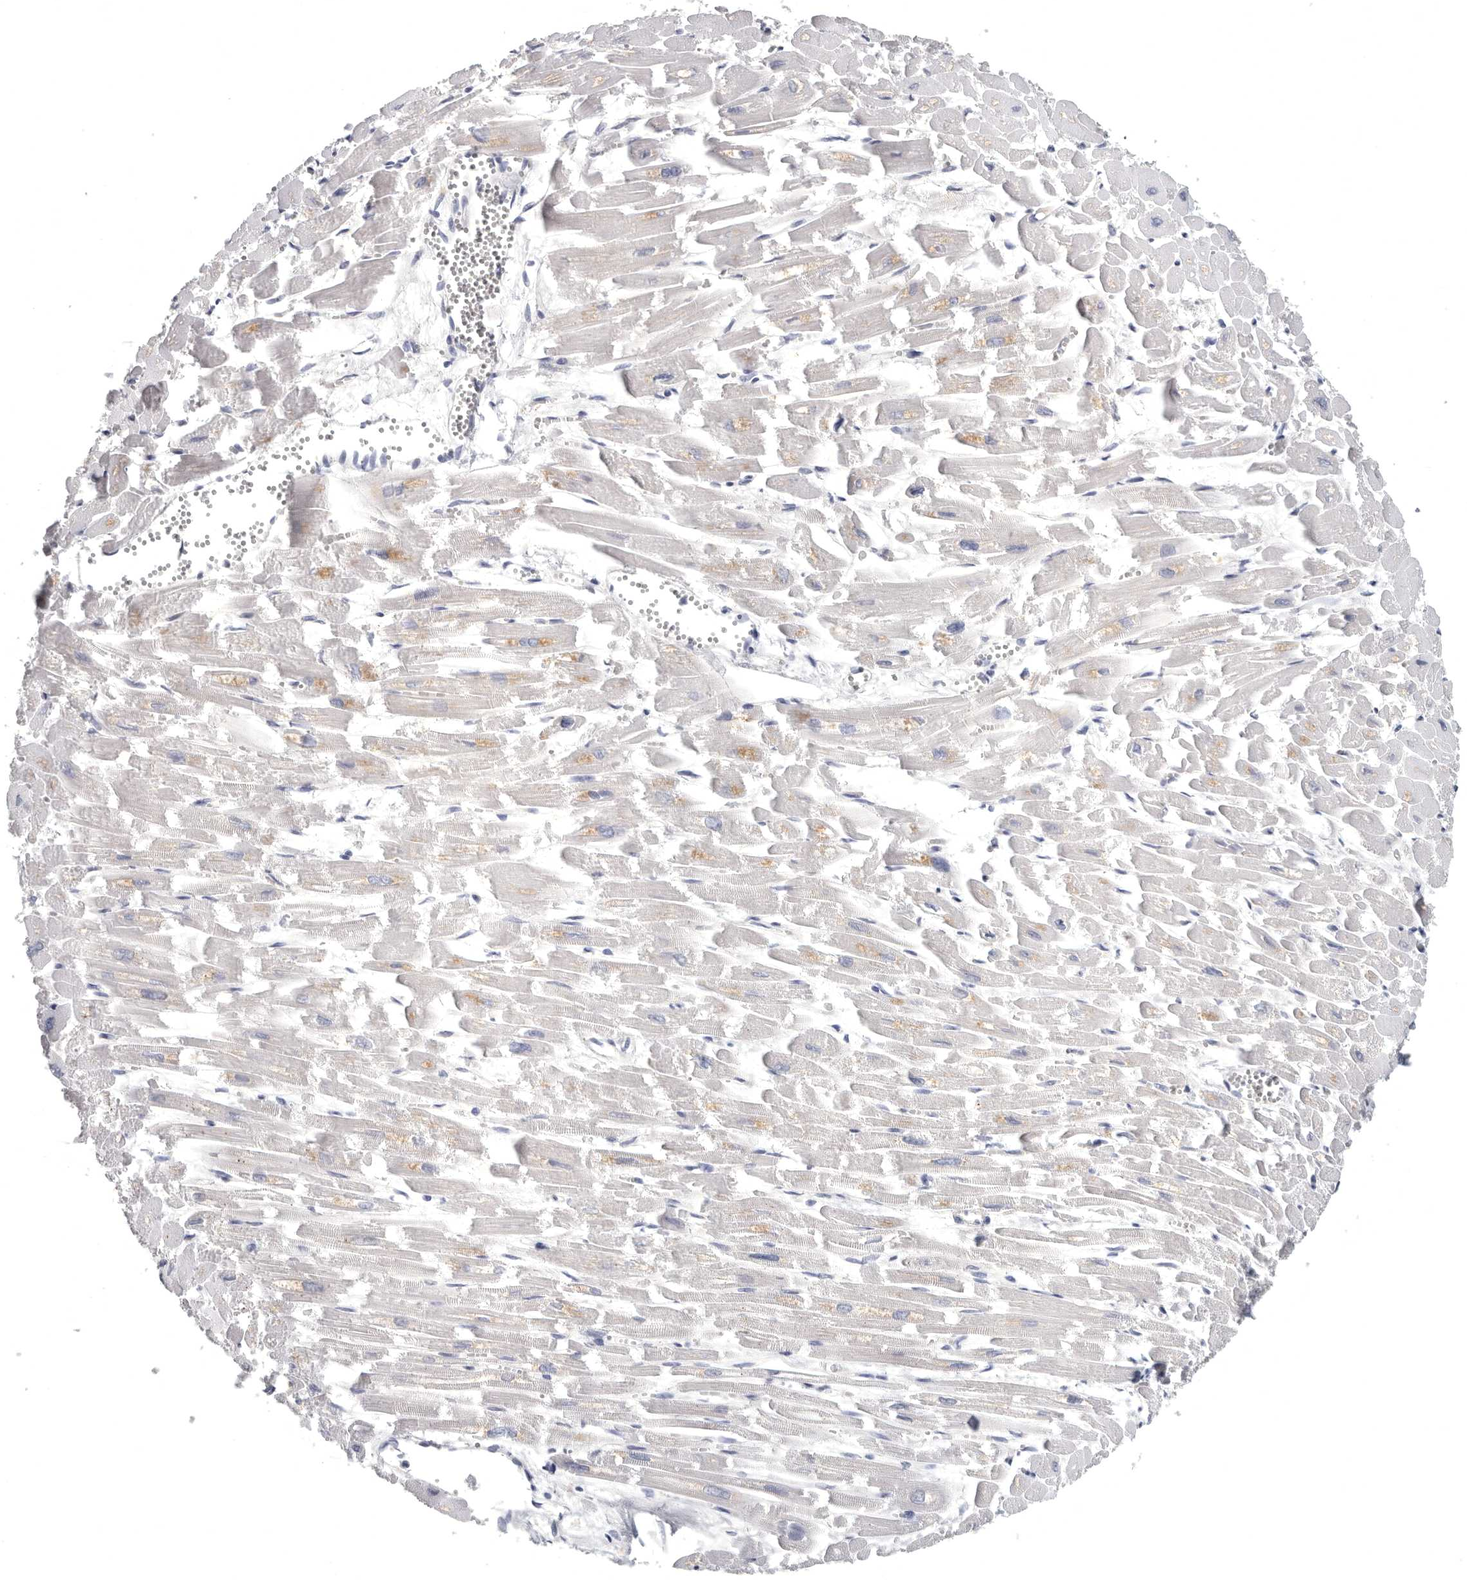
{"staining": {"intensity": "negative", "quantity": "none", "location": "none"}, "tissue": "heart muscle", "cell_type": "Cardiomyocytes", "image_type": "normal", "snomed": [{"axis": "morphology", "description": "Normal tissue, NOS"}, {"axis": "topography", "description": "Heart"}], "caption": "The image reveals no significant expression in cardiomyocytes of heart muscle.", "gene": "WRAP73", "patient": {"sex": "male", "age": 54}}